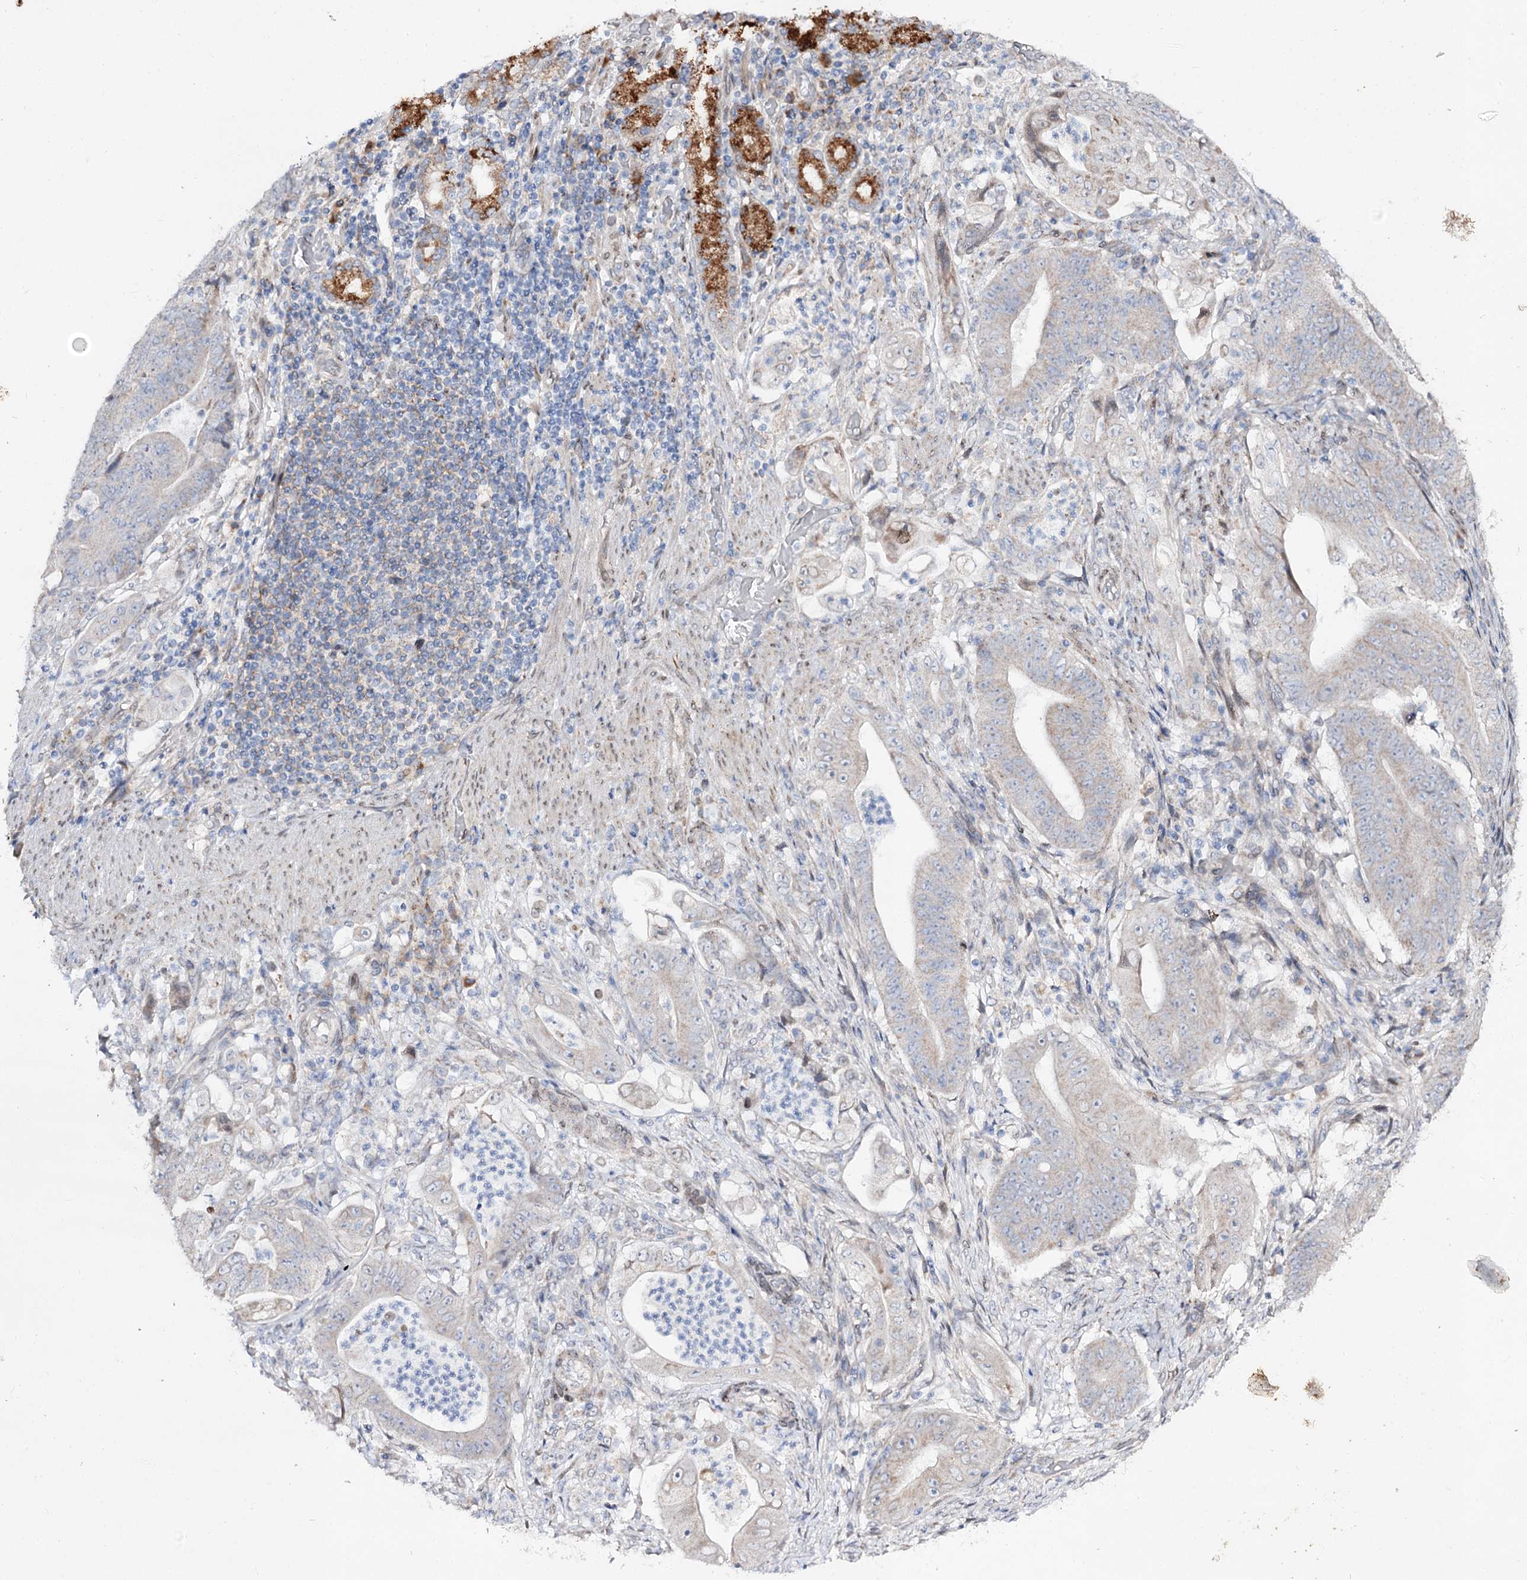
{"staining": {"intensity": "negative", "quantity": "none", "location": "none"}, "tissue": "stomach cancer", "cell_type": "Tumor cells", "image_type": "cancer", "snomed": [{"axis": "morphology", "description": "Adenocarcinoma, NOS"}, {"axis": "topography", "description": "Stomach"}], "caption": "High magnification brightfield microscopy of adenocarcinoma (stomach) stained with DAB (brown) and counterstained with hematoxylin (blue): tumor cells show no significant positivity. (Brightfield microscopy of DAB (3,3'-diaminobenzidine) immunohistochemistry at high magnification).", "gene": "C11orf80", "patient": {"sex": "female", "age": 73}}